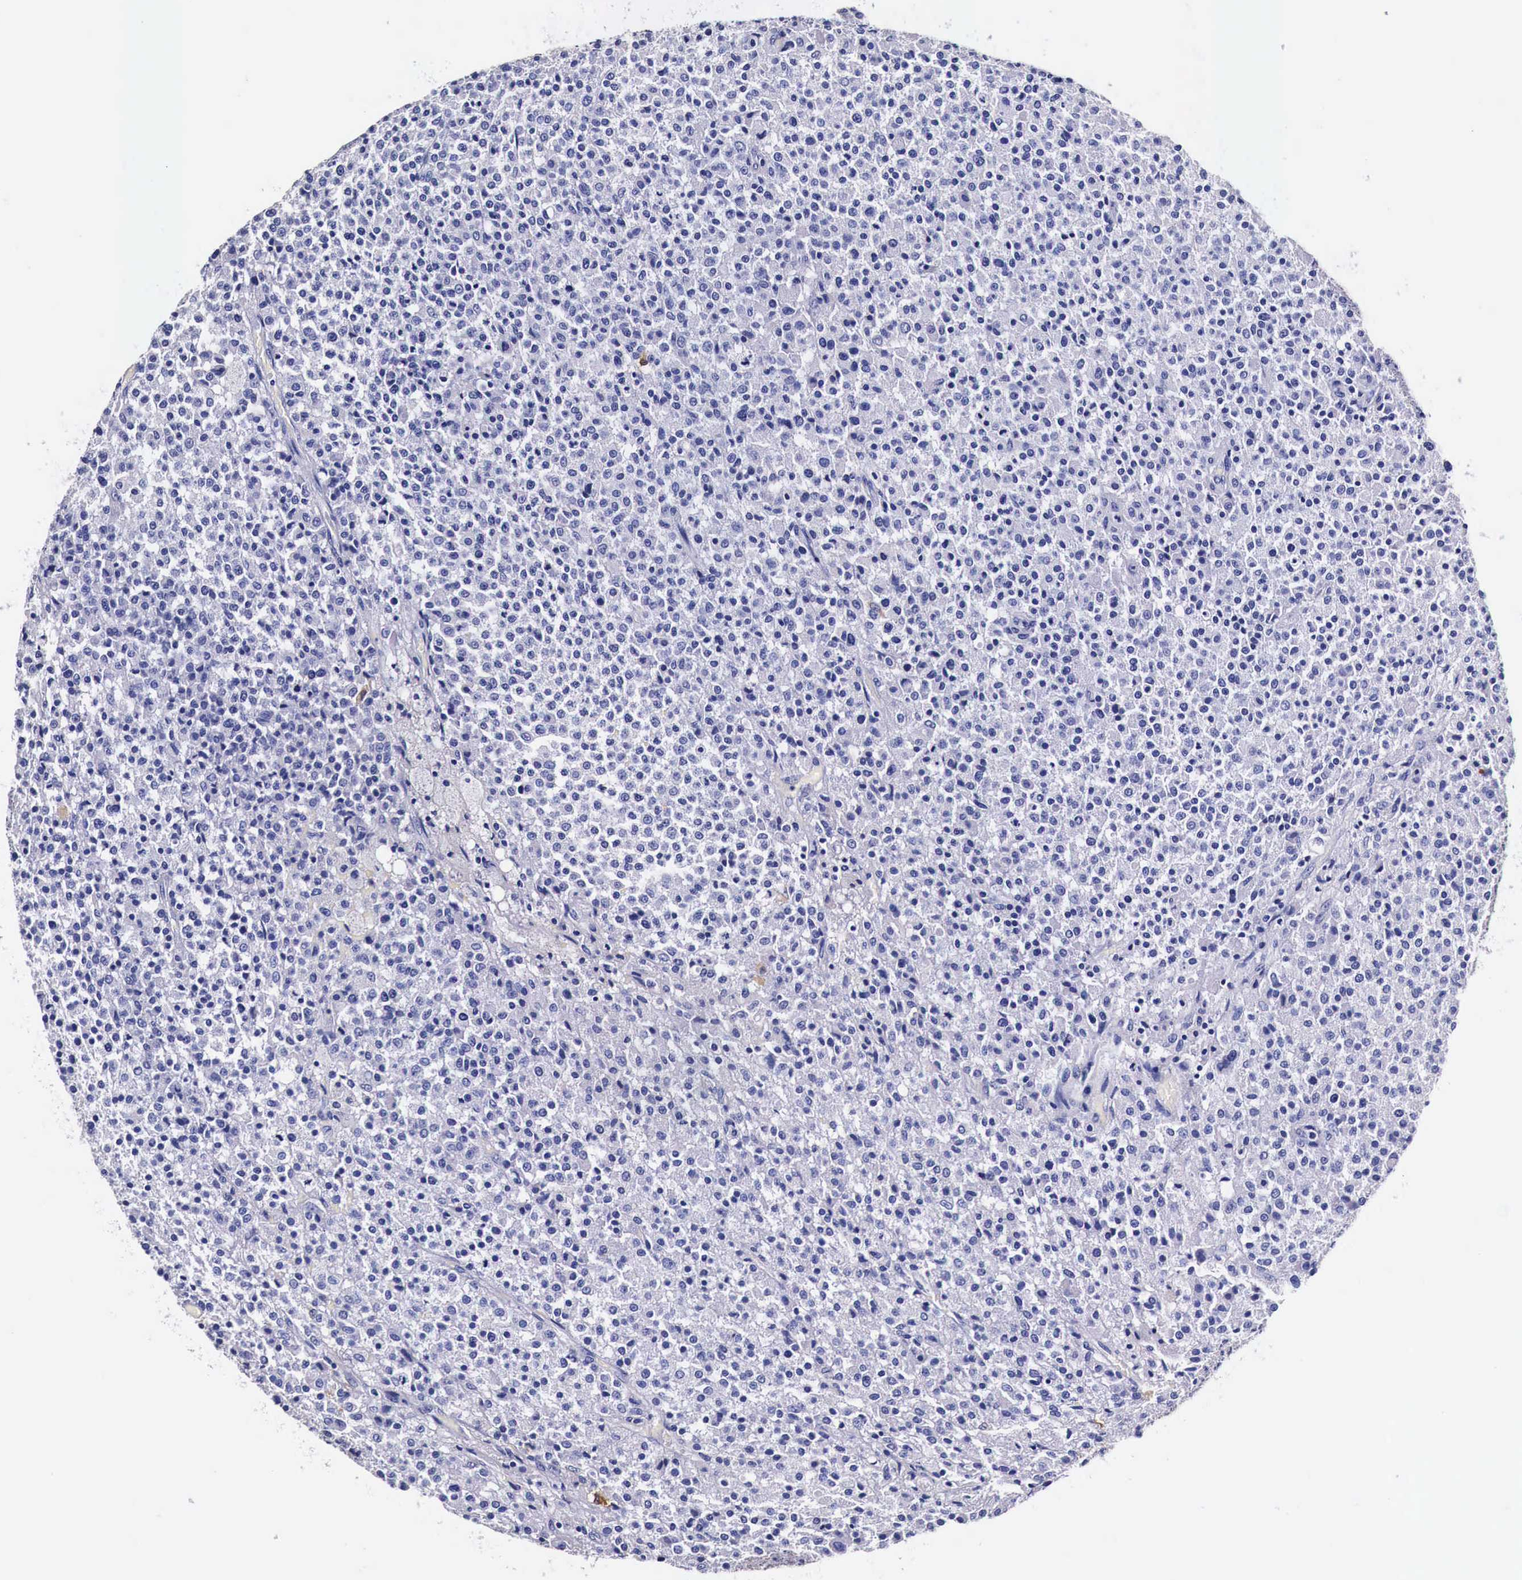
{"staining": {"intensity": "negative", "quantity": "none", "location": "none"}, "tissue": "testis cancer", "cell_type": "Tumor cells", "image_type": "cancer", "snomed": [{"axis": "morphology", "description": "Seminoma, NOS"}, {"axis": "topography", "description": "Testis"}], "caption": "Seminoma (testis) stained for a protein using immunohistochemistry displays no staining tumor cells.", "gene": "HSPB1", "patient": {"sex": "male", "age": 59}}